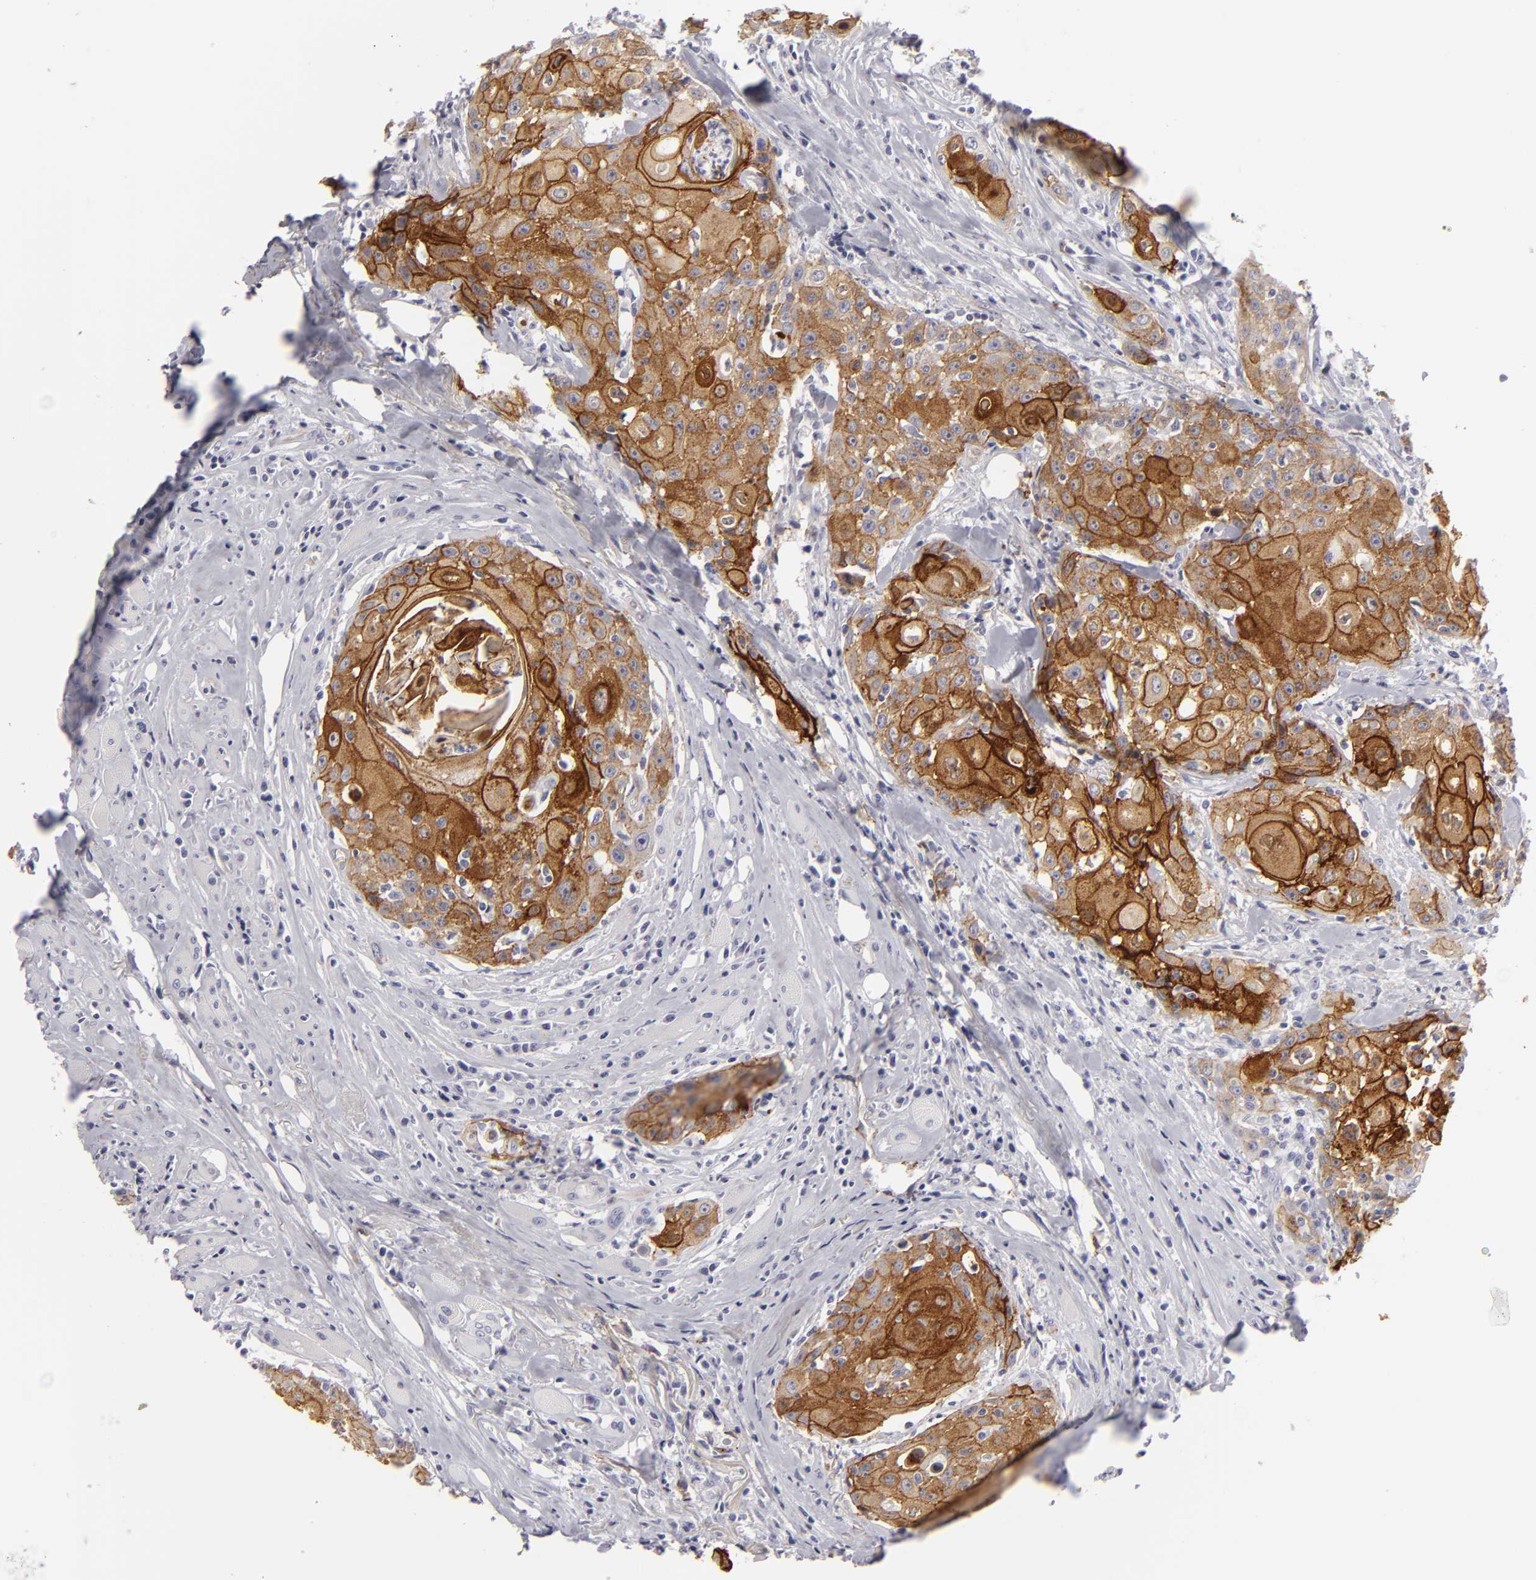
{"staining": {"intensity": "moderate", "quantity": ">75%", "location": "cytoplasmic/membranous"}, "tissue": "head and neck cancer", "cell_type": "Tumor cells", "image_type": "cancer", "snomed": [{"axis": "morphology", "description": "Squamous cell carcinoma, NOS"}, {"axis": "topography", "description": "Oral tissue"}, {"axis": "topography", "description": "Head-Neck"}], "caption": "Human head and neck squamous cell carcinoma stained for a protein (brown) displays moderate cytoplasmic/membranous positive staining in approximately >75% of tumor cells.", "gene": "JUP", "patient": {"sex": "female", "age": 82}}